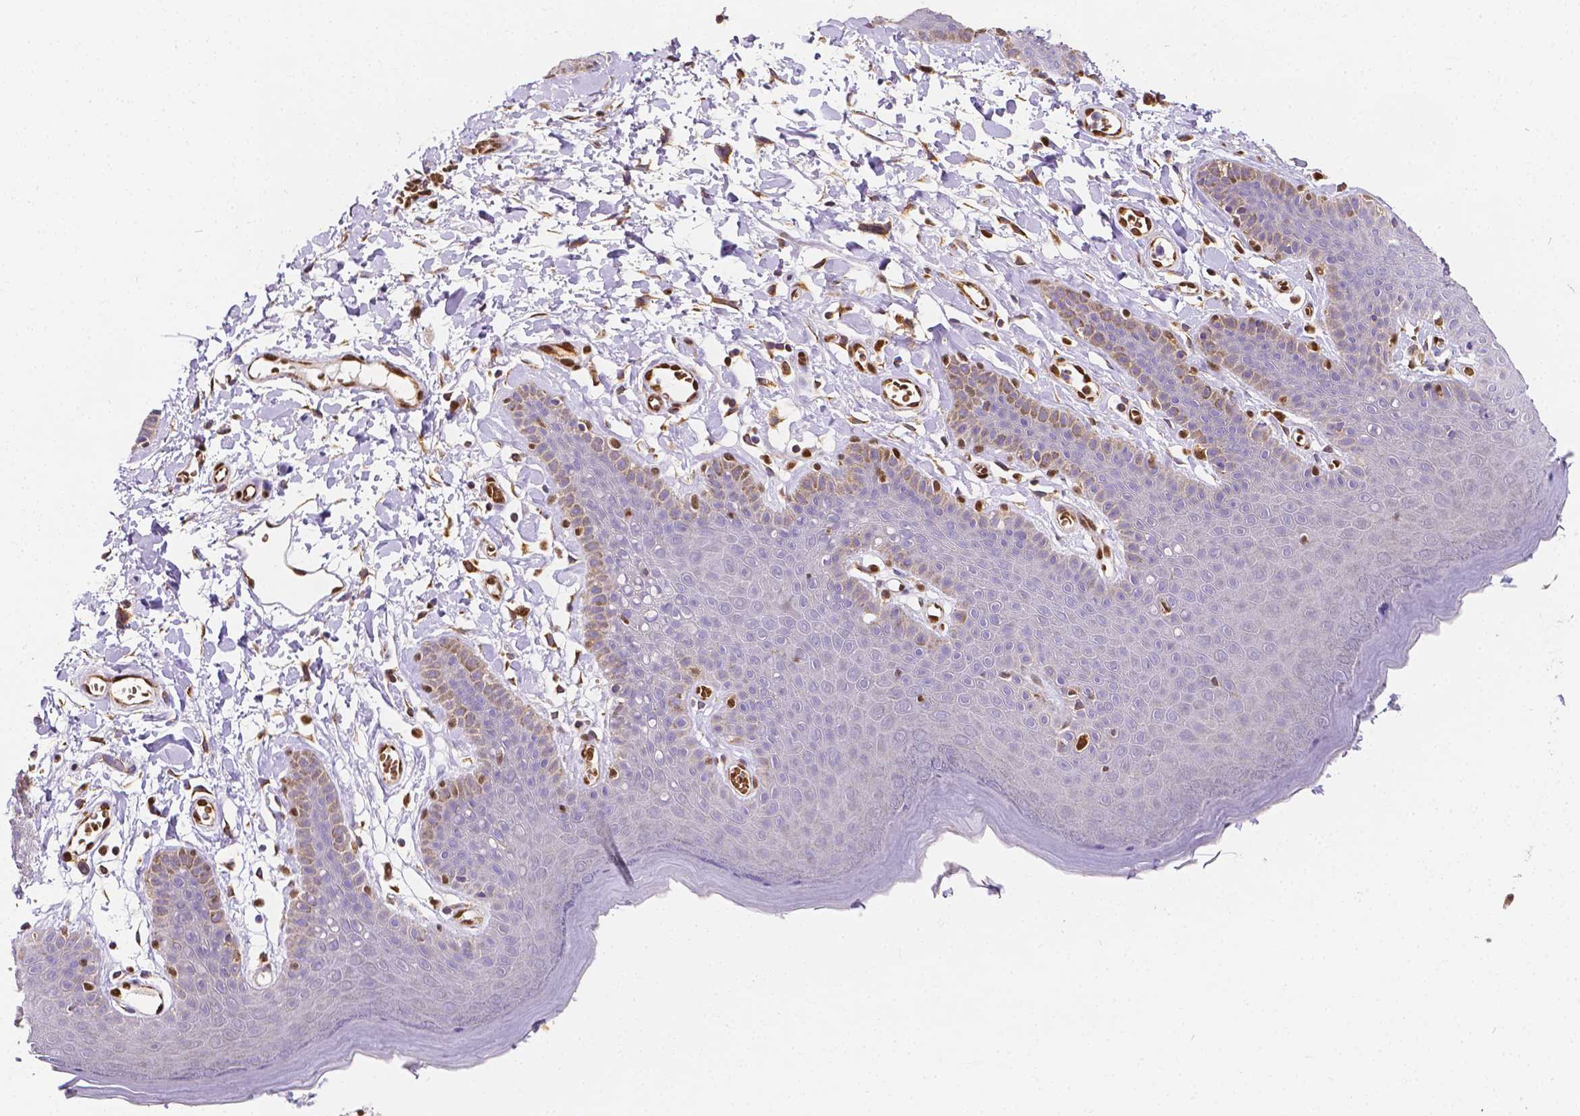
{"staining": {"intensity": "negative", "quantity": "none", "location": "none"}, "tissue": "skin", "cell_type": "Epidermal cells", "image_type": "normal", "snomed": [{"axis": "morphology", "description": "Normal tissue, NOS"}, {"axis": "topography", "description": "Anal"}], "caption": "Protein analysis of benign skin displays no significant positivity in epidermal cells. (Immunohistochemistry, brightfield microscopy, high magnification).", "gene": "MEF2C", "patient": {"sex": "male", "age": 53}}